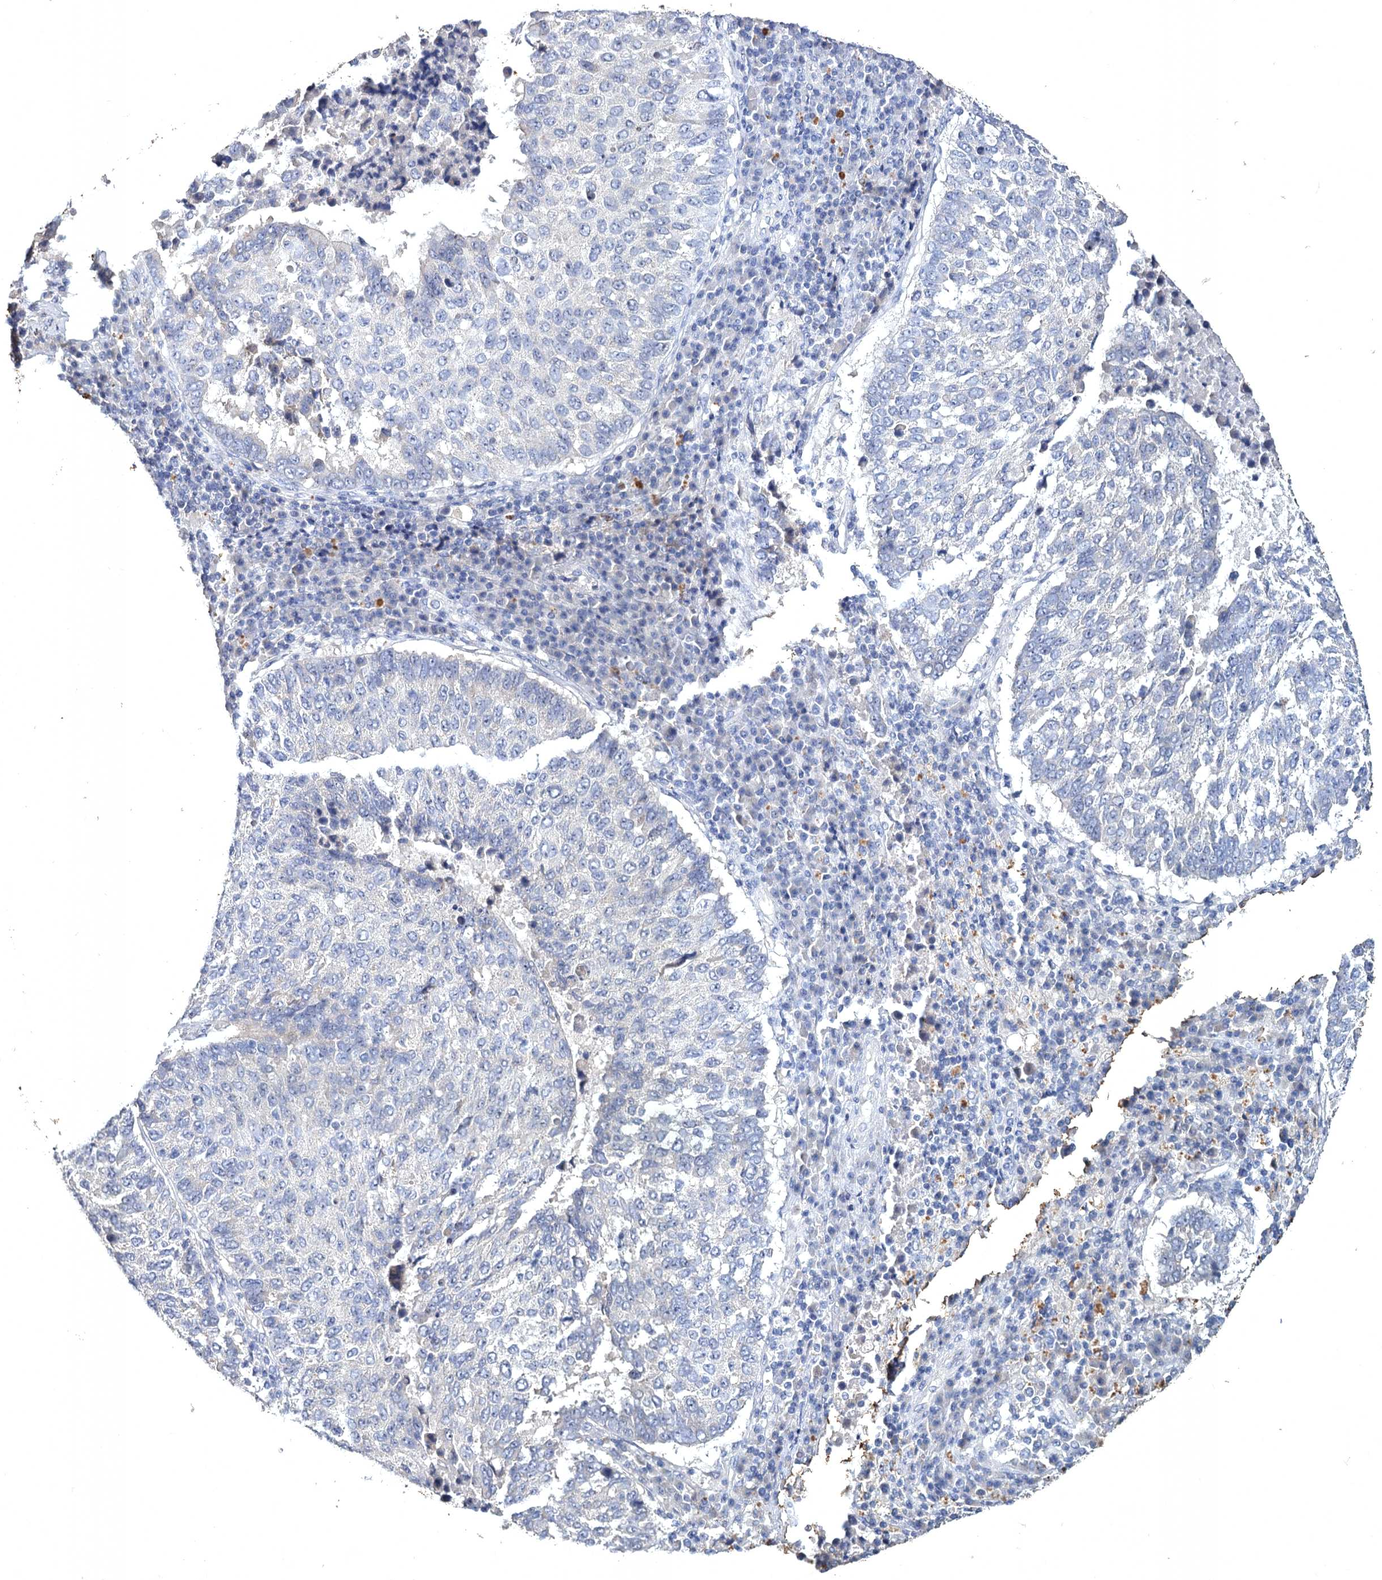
{"staining": {"intensity": "negative", "quantity": "none", "location": "none"}, "tissue": "lung cancer", "cell_type": "Tumor cells", "image_type": "cancer", "snomed": [{"axis": "morphology", "description": "Squamous cell carcinoma, NOS"}, {"axis": "topography", "description": "Lung"}], "caption": "IHC of lung cancer exhibits no positivity in tumor cells.", "gene": "ATP9A", "patient": {"sex": "male", "age": 73}}